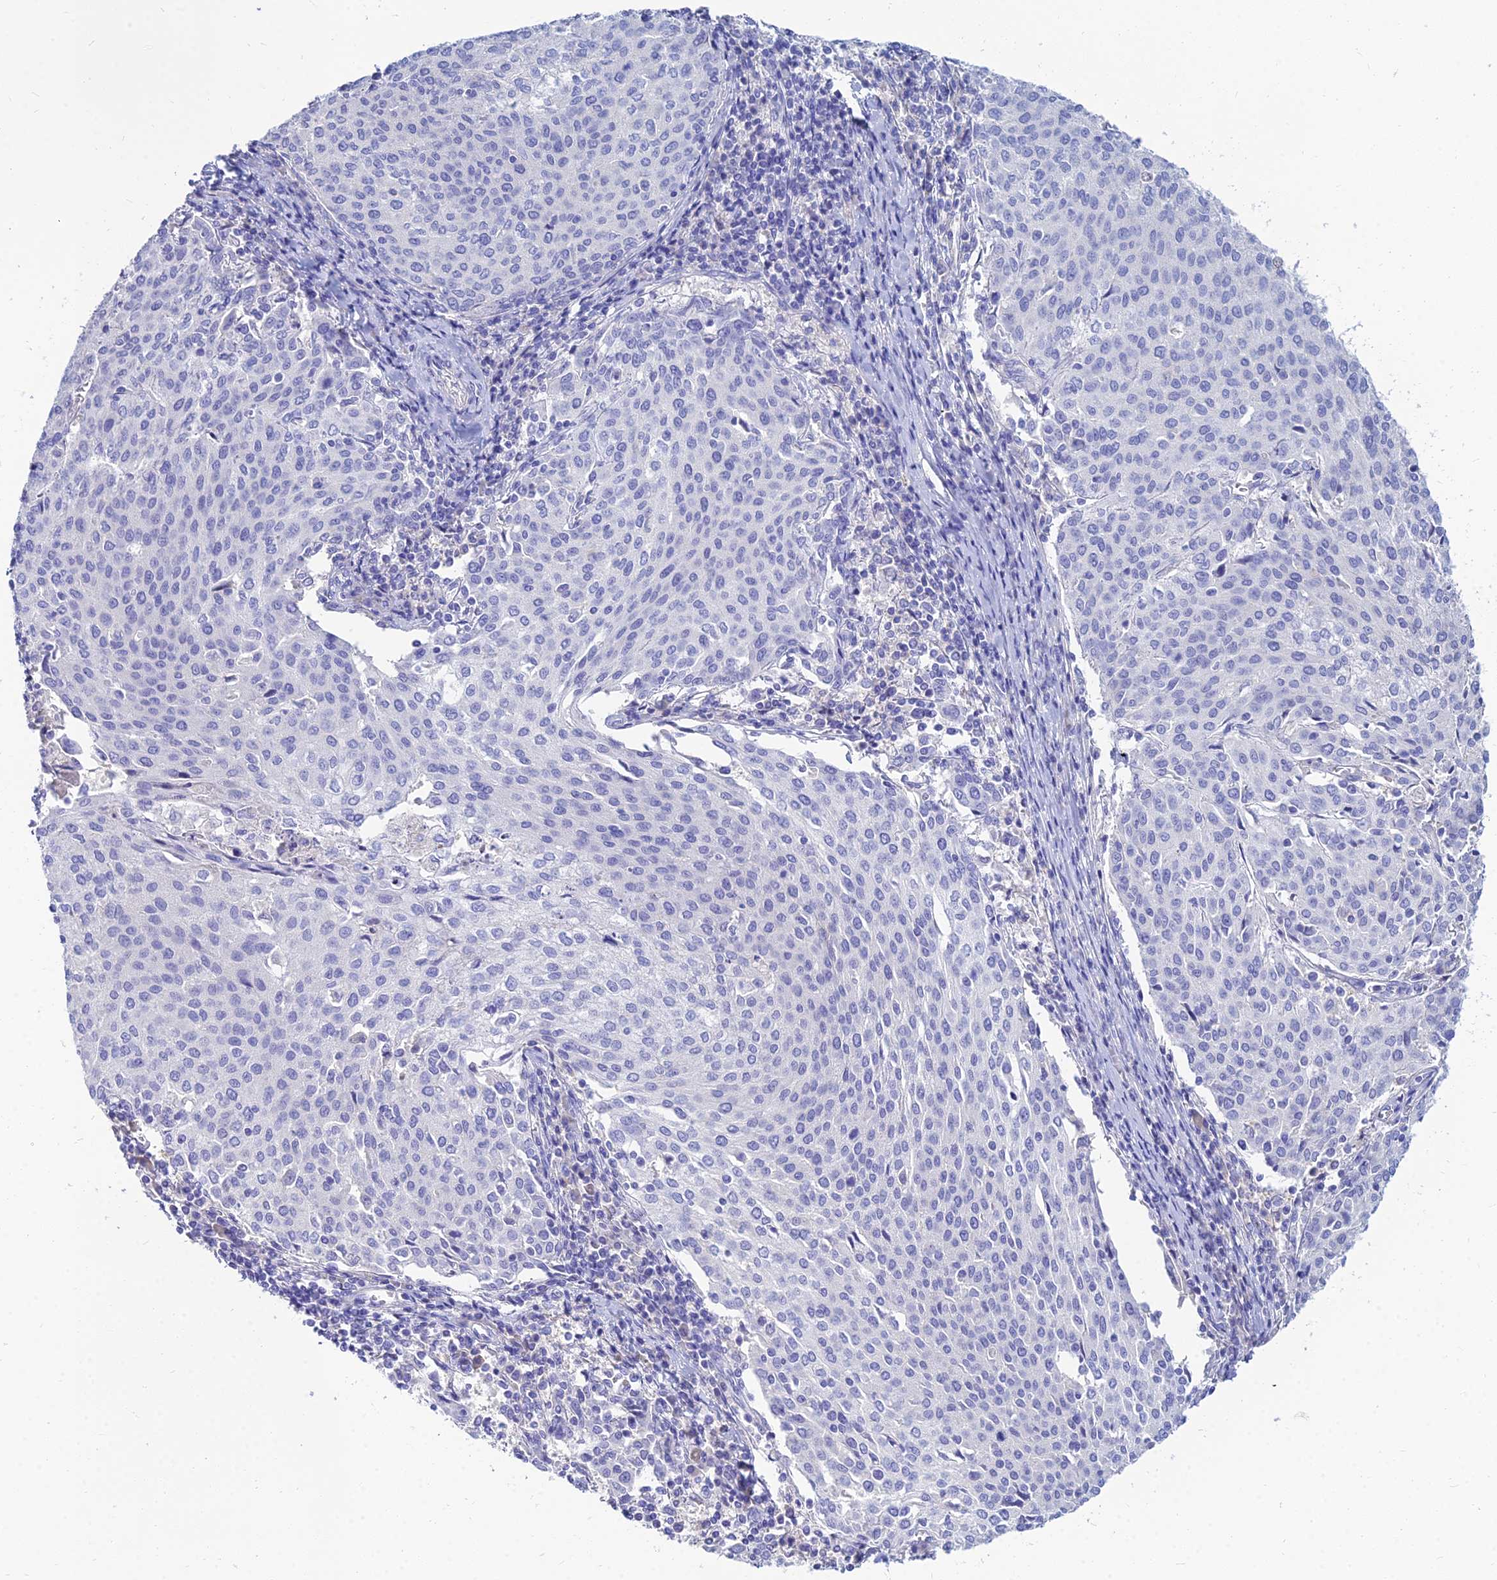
{"staining": {"intensity": "negative", "quantity": "none", "location": "none"}, "tissue": "cervical cancer", "cell_type": "Tumor cells", "image_type": "cancer", "snomed": [{"axis": "morphology", "description": "Squamous cell carcinoma, NOS"}, {"axis": "topography", "description": "Cervix"}], "caption": "This is an IHC micrograph of cervical cancer. There is no expression in tumor cells.", "gene": "ZNF552", "patient": {"sex": "female", "age": 46}}